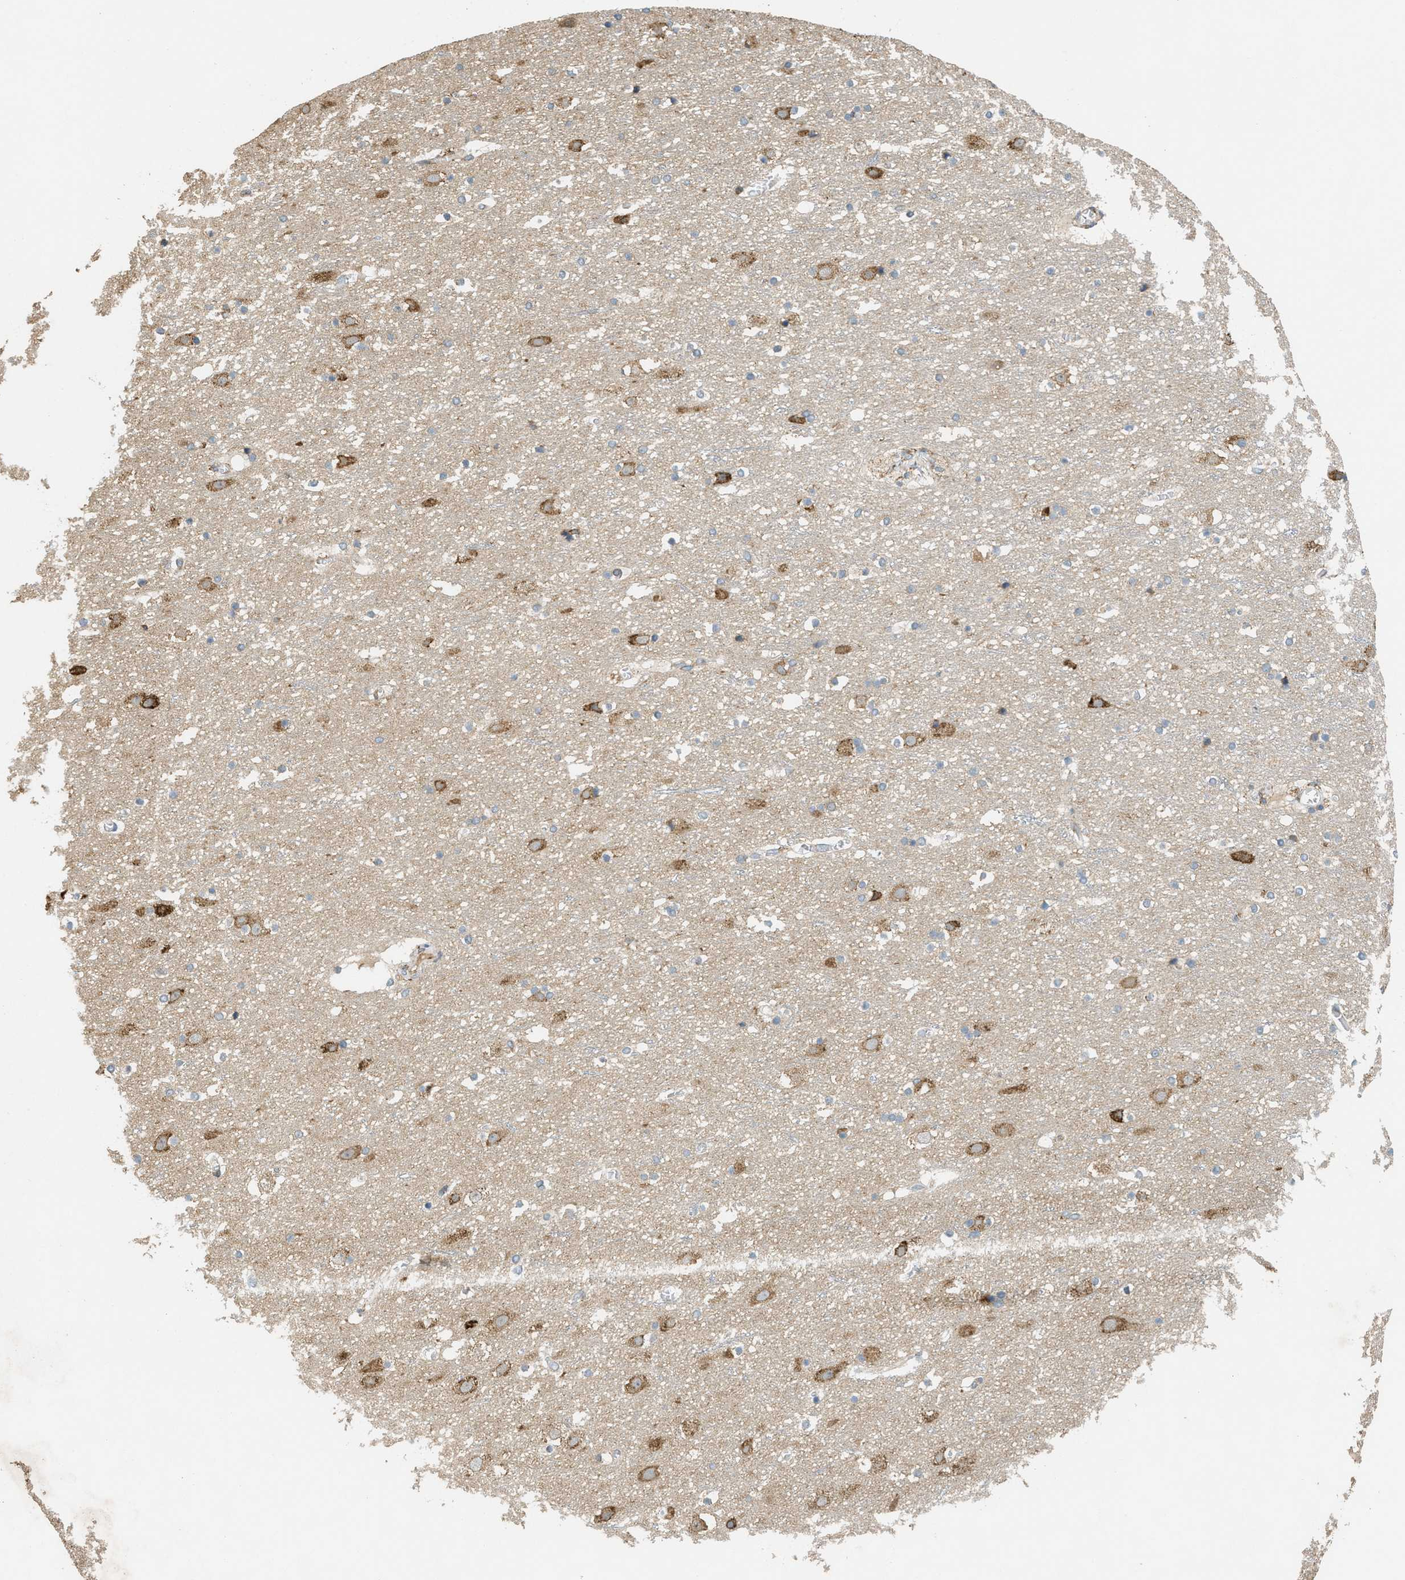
{"staining": {"intensity": "weak", "quantity": ">75%", "location": "cytoplasmic/membranous"}, "tissue": "cerebral cortex", "cell_type": "Endothelial cells", "image_type": "normal", "snomed": [{"axis": "morphology", "description": "Normal tissue, NOS"}, {"axis": "topography", "description": "Cerebral cortex"}], "caption": "Approximately >75% of endothelial cells in unremarkable cerebral cortex reveal weak cytoplasmic/membranous protein positivity as visualized by brown immunohistochemical staining.", "gene": "PCDH18", "patient": {"sex": "male", "age": 45}}